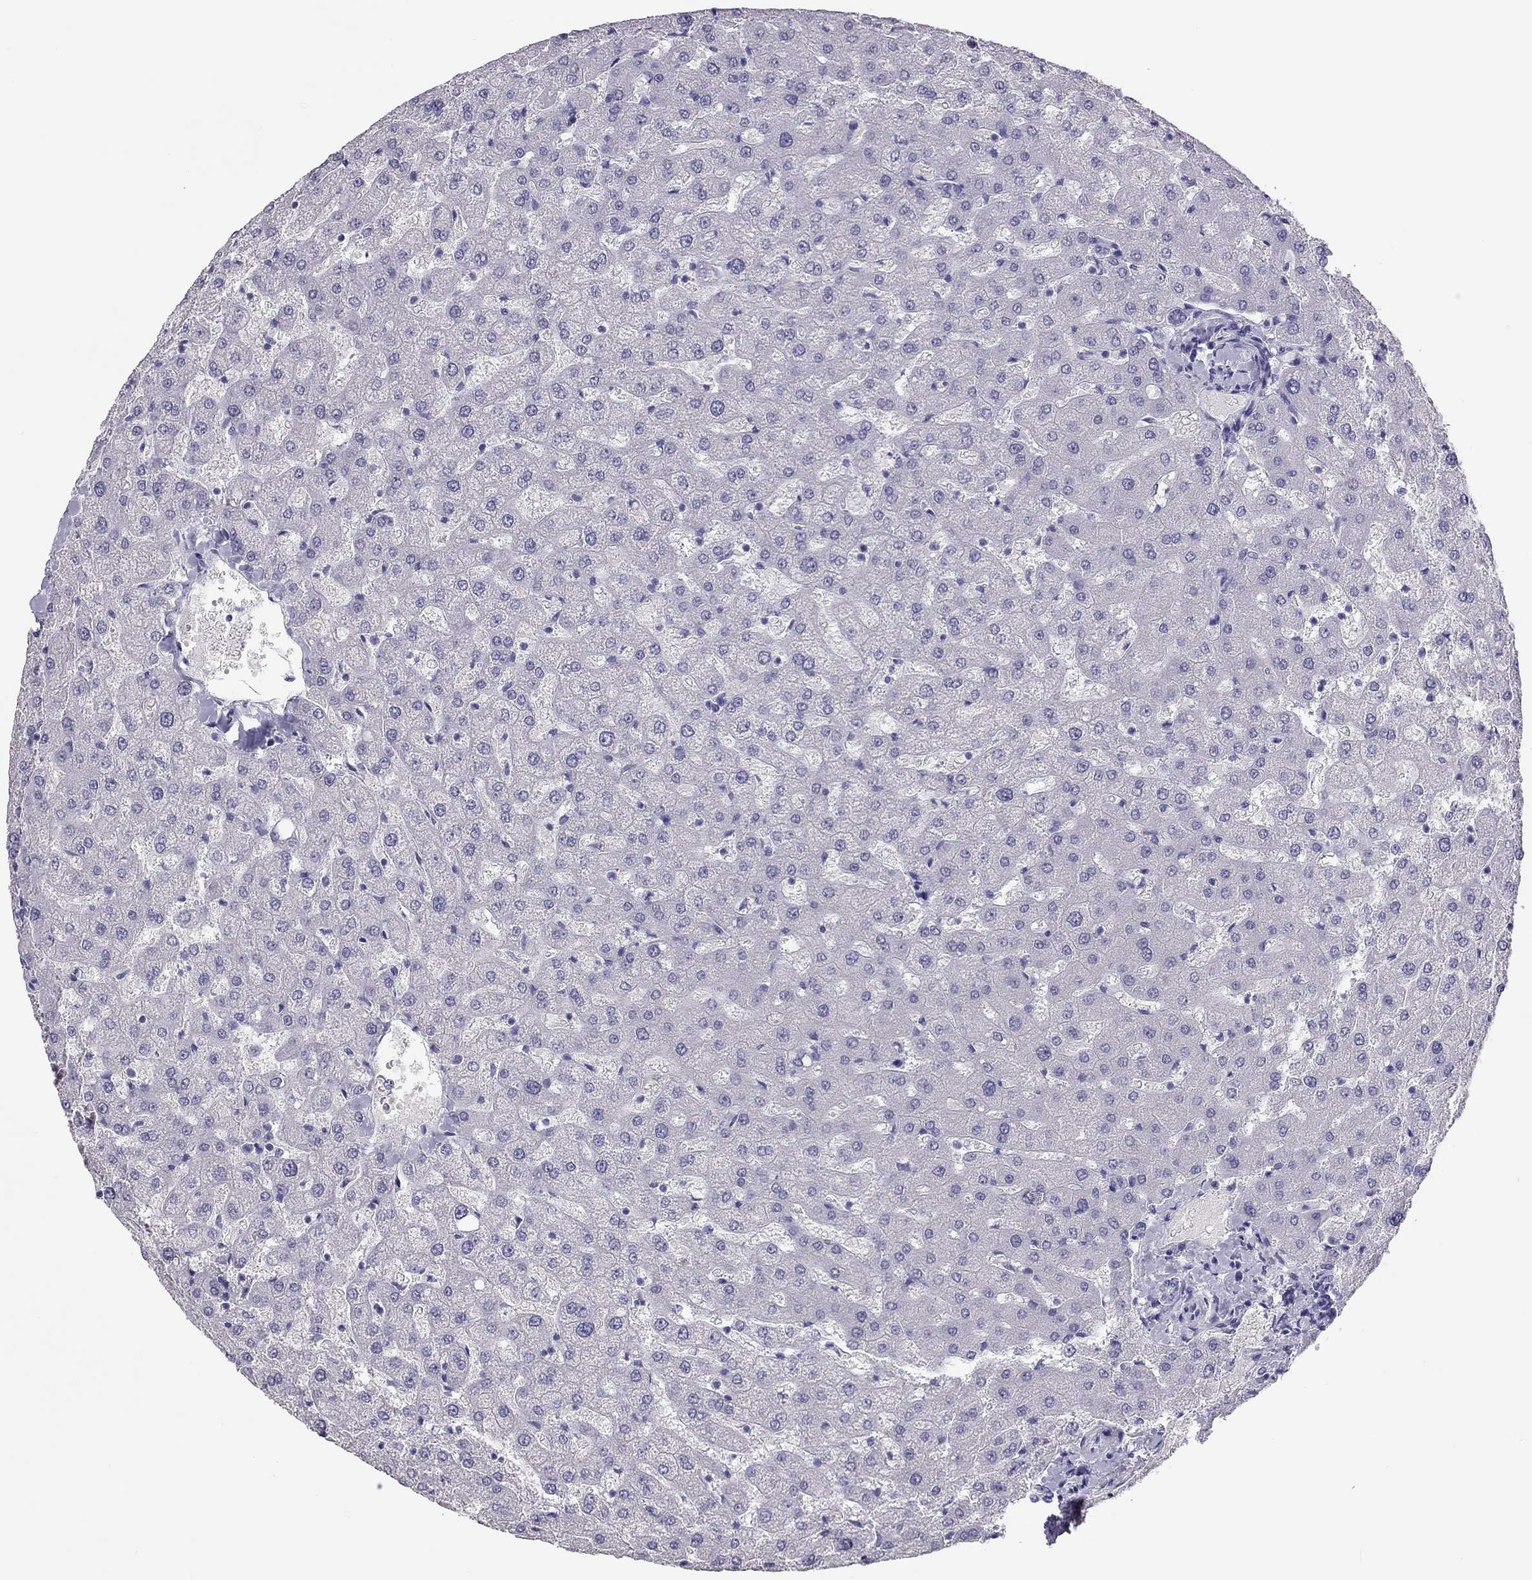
{"staining": {"intensity": "negative", "quantity": "none", "location": "none"}, "tissue": "liver", "cell_type": "Cholangiocytes", "image_type": "normal", "snomed": [{"axis": "morphology", "description": "Normal tissue, NOS"}, {"axis": "topography", "description": "Liver"}], "caption": "IHC histopathology image of normal liver: liver stained with DAB reveals no significant protein positivity in cholangiocytes. (DAB (3,3'-diaminobenzidine) immunohistochemistry (IHC) with hematoxylin counter stain).", "gene": "PHOX2A", "patient": {"sex": "female", "age": 50}}